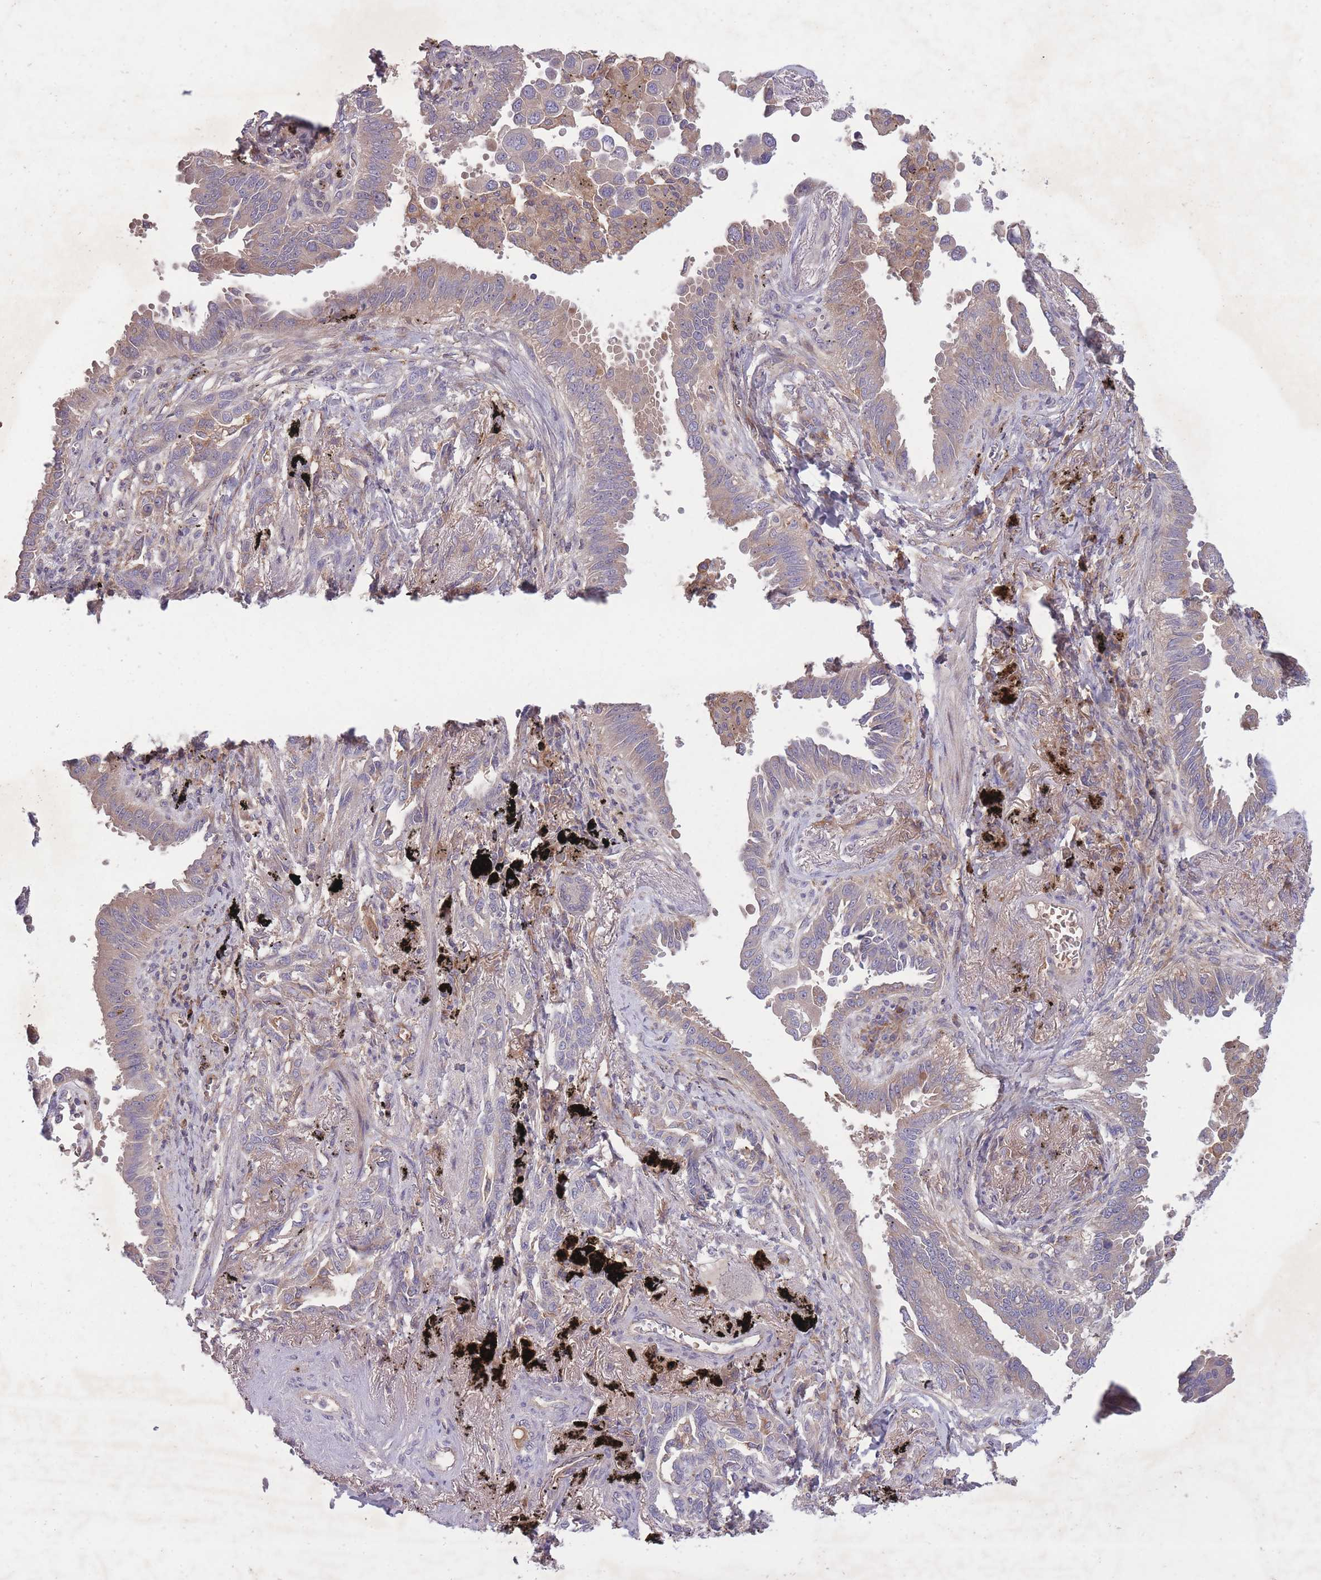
{"staining": {"intensity": "negative", "quantity": "none", "location": "none"}, "tissue": "lung cancer", "cell_type": "Tumor cells", "image_type": "cancer", "snomed": [{"axis": "morphology", "description": "Adenocarcinoma, NOS"}, {"axis": "topography", "description": "Lung"}], "caption": "This is a histopathology image of immunohistochemistry staining of adenocarcinoma (lung), which shows no expression in tumor cells.", "gene": "OR2V2", "patient": {"sex": "male", "age": 67}}